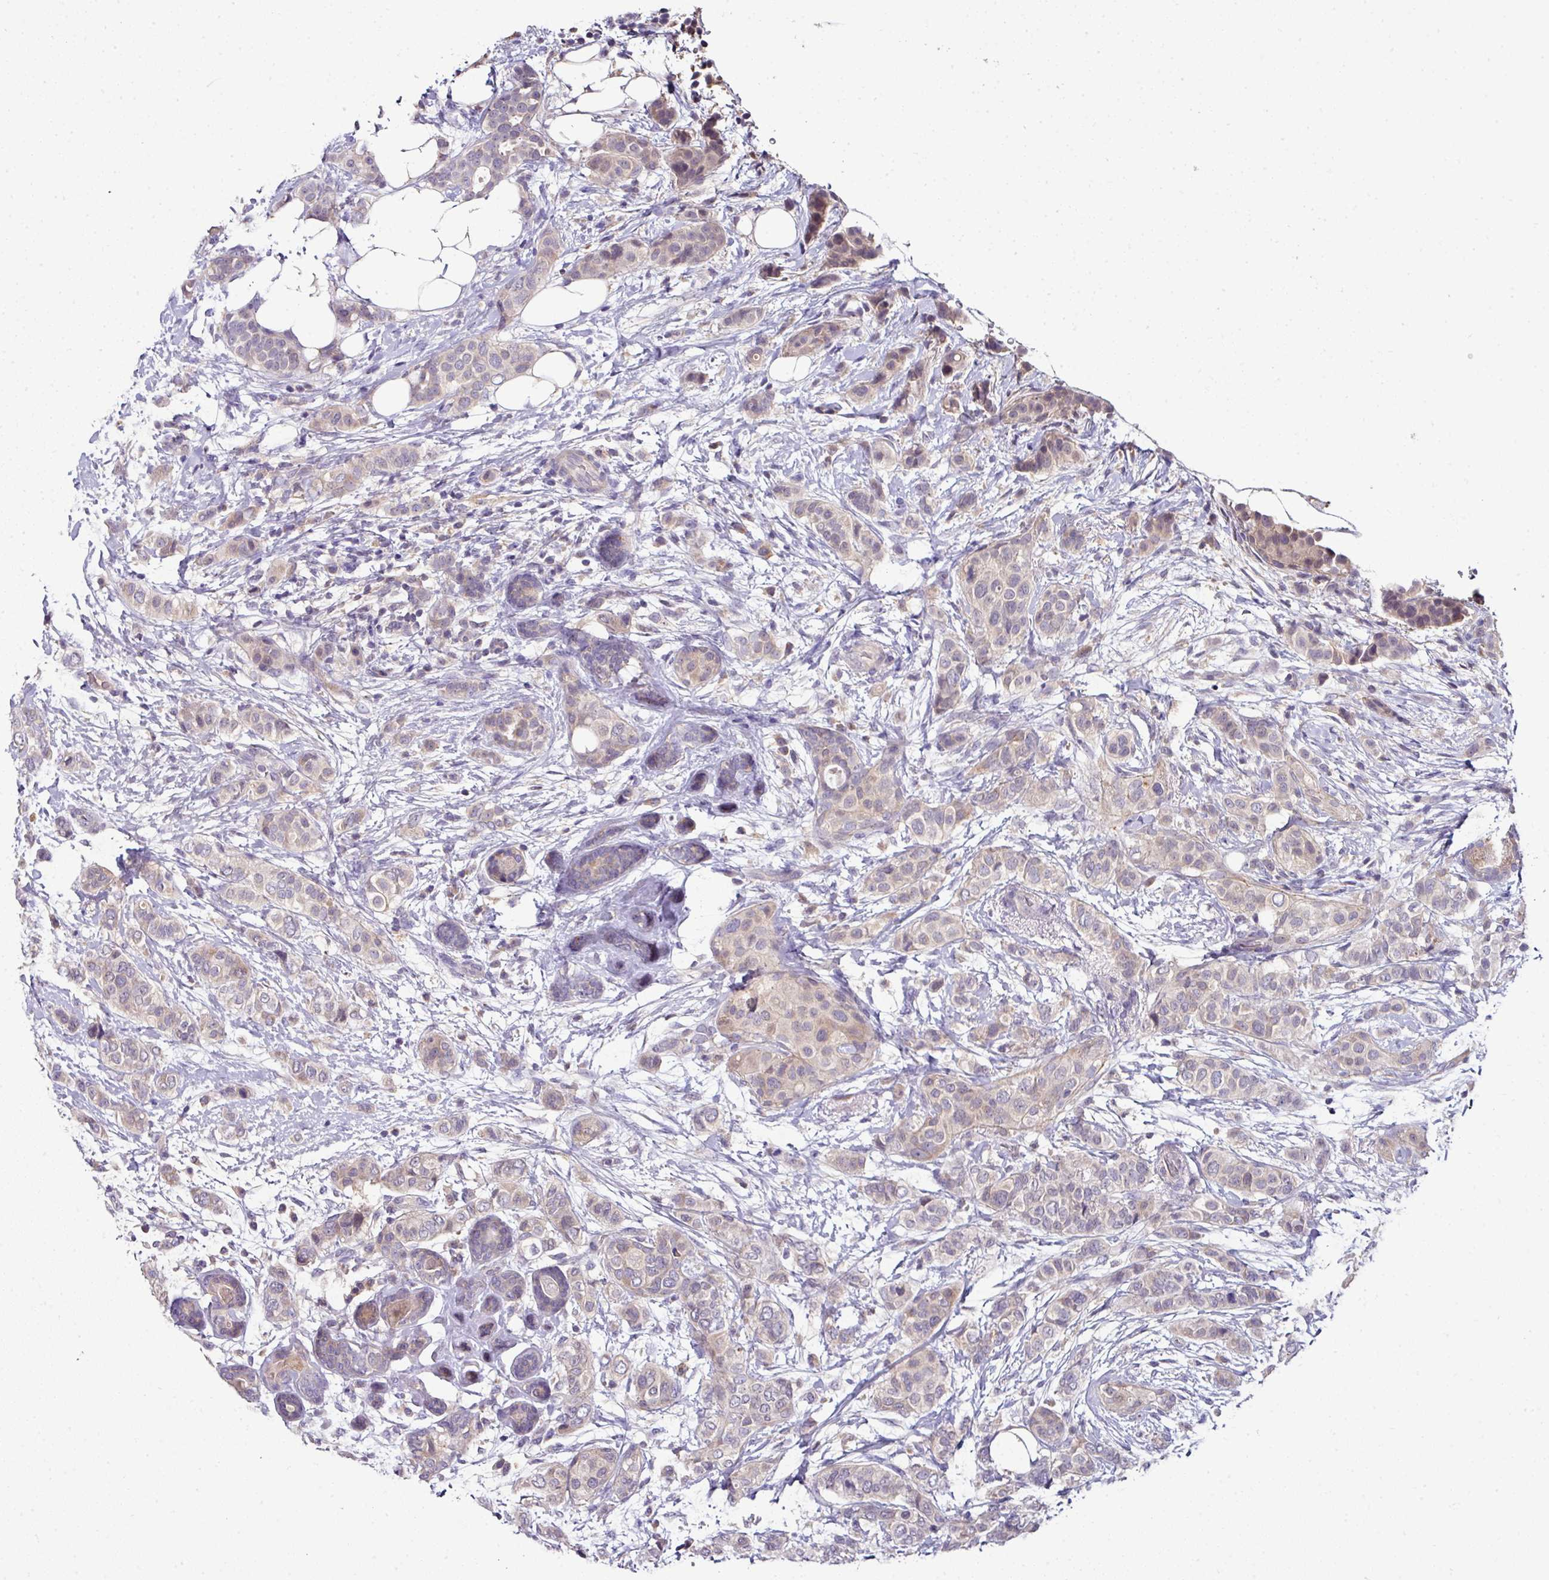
{"staining": {"intensity": "negative", "quantity": "none", "location": "none"}, "tissue": "breast cancer", "cell_type": "Tumor cells", "image_type": "cancer", "snomed": [{"axis": "morphology", "description": "Lobular carcinoma"}, {"axis": "topography", "description": "Breast"}], "caption": "IHC image of breast lobular carcinoma stained for a protein (brown), which reveals no positivity in tumor cells. (DAB immunohistochemistry visualized using brightfield microscopy, high magnification).", "gene": "AEBP2", "patient": {"sex": "female", "age": 51}}